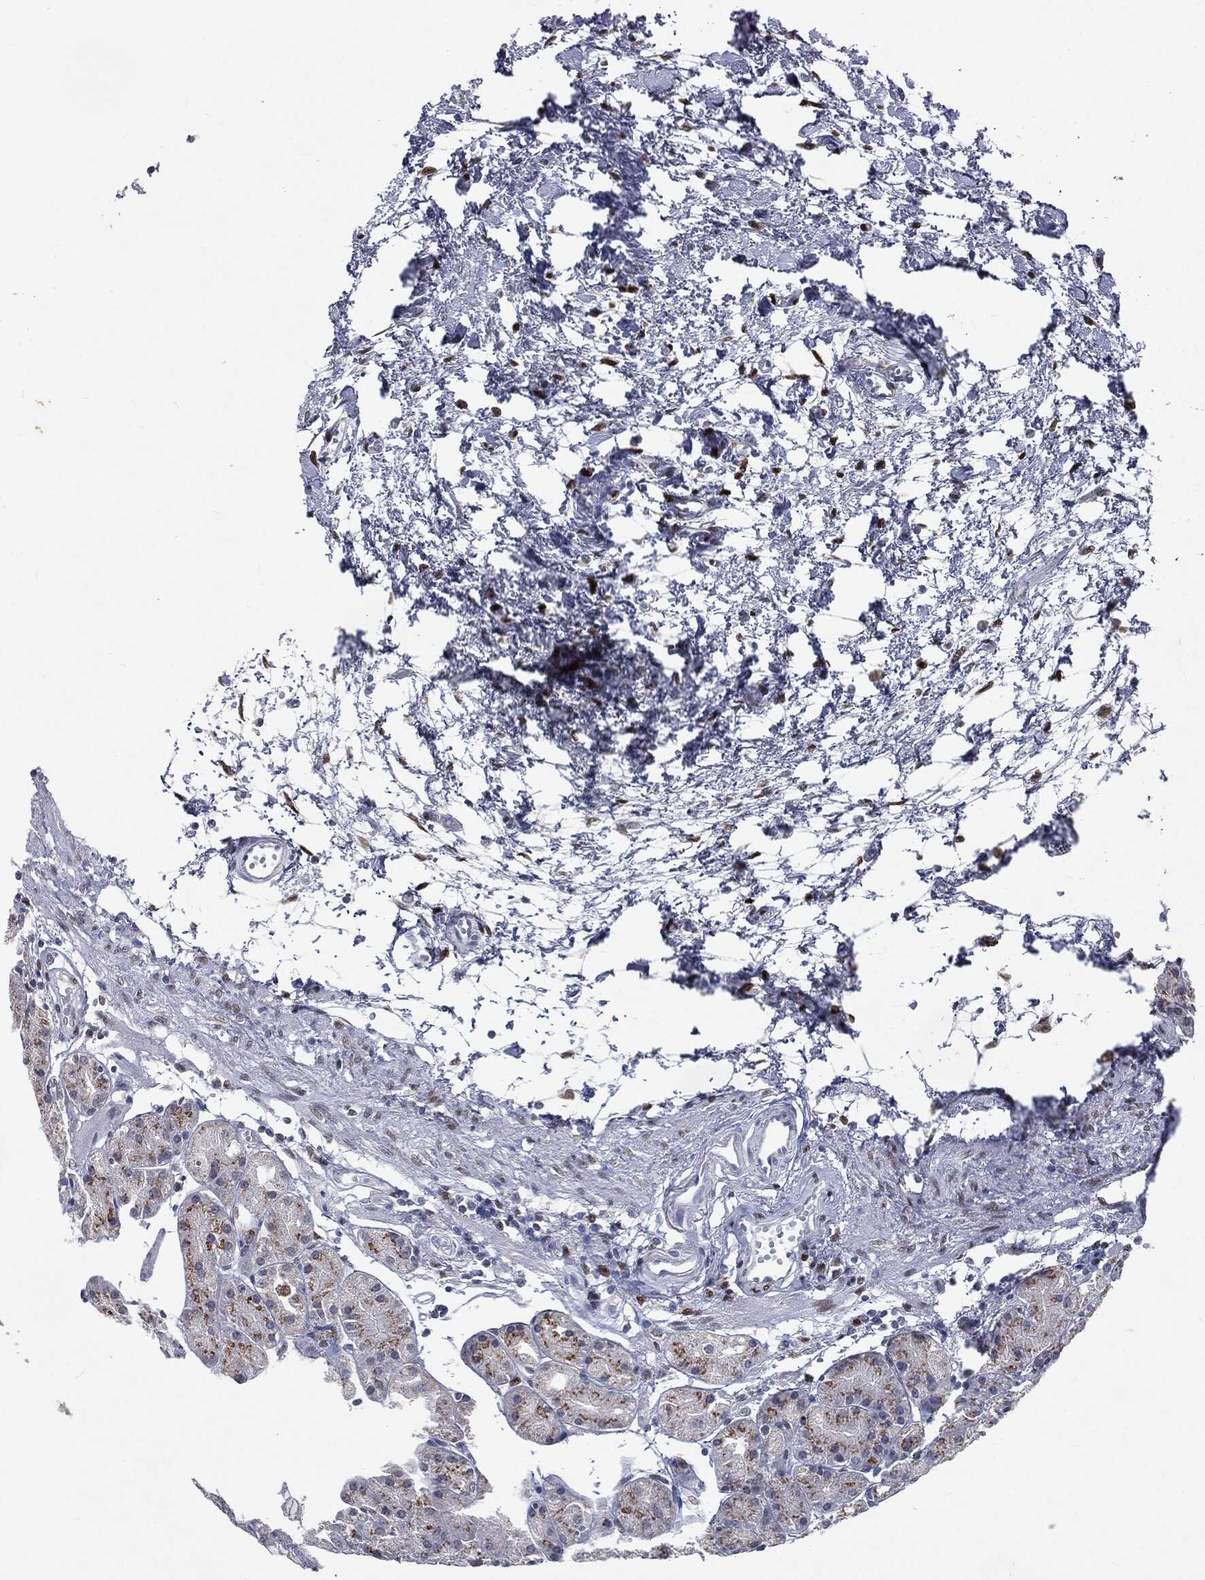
{"staining": {"intensity": "moderate", "quantity": "<25%", "location": "cytoplasmic/membranous"}, "tissue": "stomach", "cell_type": "Glandular cells", "image_type": "normal", "snomed": [{"axis": "morphology", "description": "Normal tissue, NOS"}, {"axis": "morphology", "description": "Adenocarcinoma, NOS"}, {"axis": "topography", "description": "Stomach"}], "caption": "A micrograph showing moderate cytoplasmic/membranous positivity in about <25% of glandular cells in benign stomach, as visualized by brown immunohistochemical staining.", "gene": "CASD1", "patient": {"sex": "female", "age": 81}}